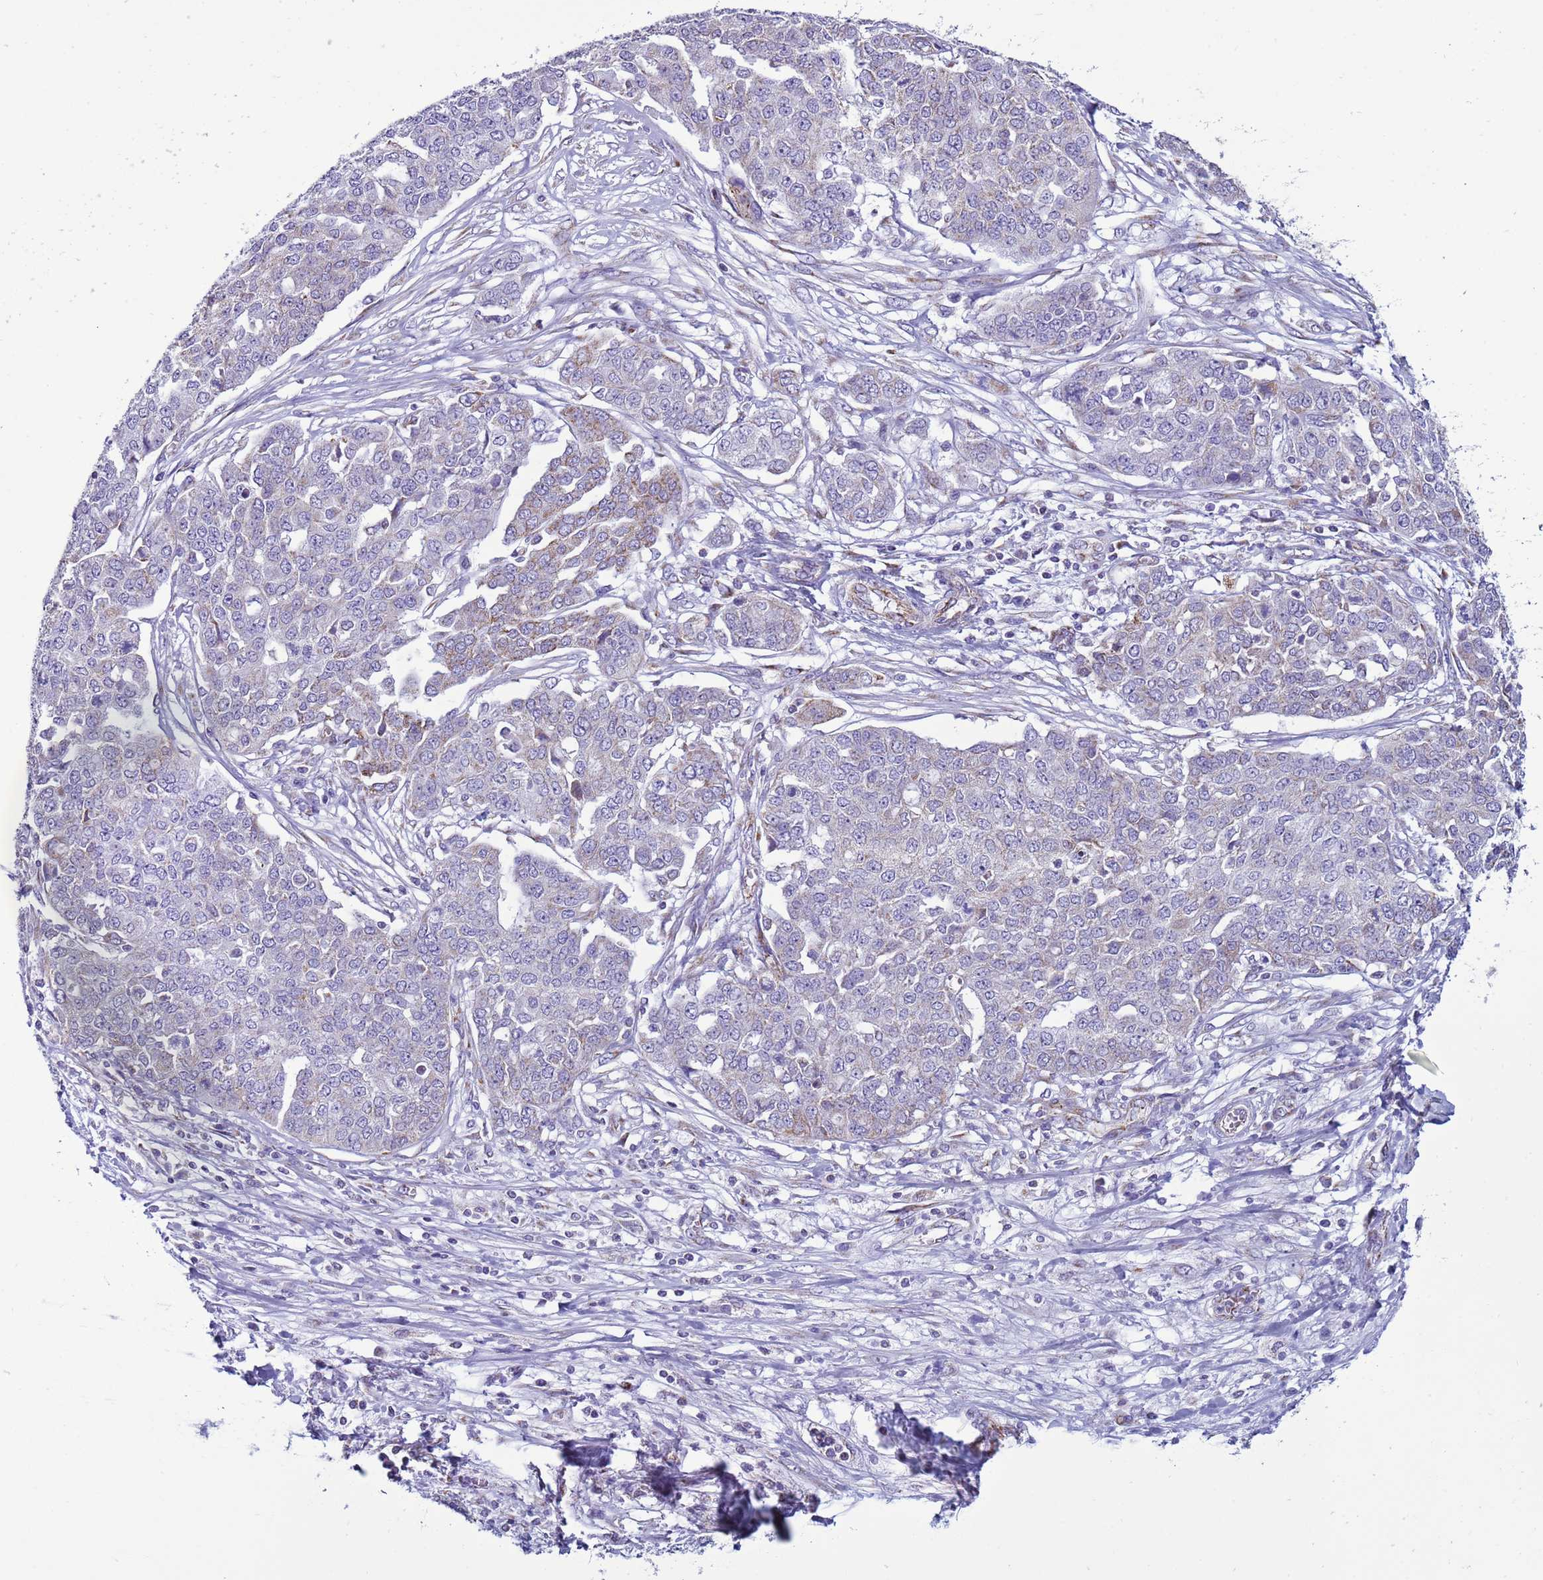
{"staining": {"intensity": "weak", "quantity": "<25%", "location": "cytoplasmic/membranous"}, "tissue": "ovarian cancer", "cell_type": "Tumor cells", "image_type": "cancer", "snomed": [{"axis": "morphology", "description": "Cystadenocarcinoma, serous, NOS"}, {"axis": "topography", "description": "Soft tissue"}, {"axis": "topography", "description": "Ovary"}], "caption": "IHC of ovarian cancer exhibits no positivity in tumor cells. Brightfield microscopy of immunohistochemistry (IHC) stained with DAB (brown) and hematoxylin (blue), captured at high magnification.", "gene": "NCALD", "patient": {"sex": "female", "age": 57}}